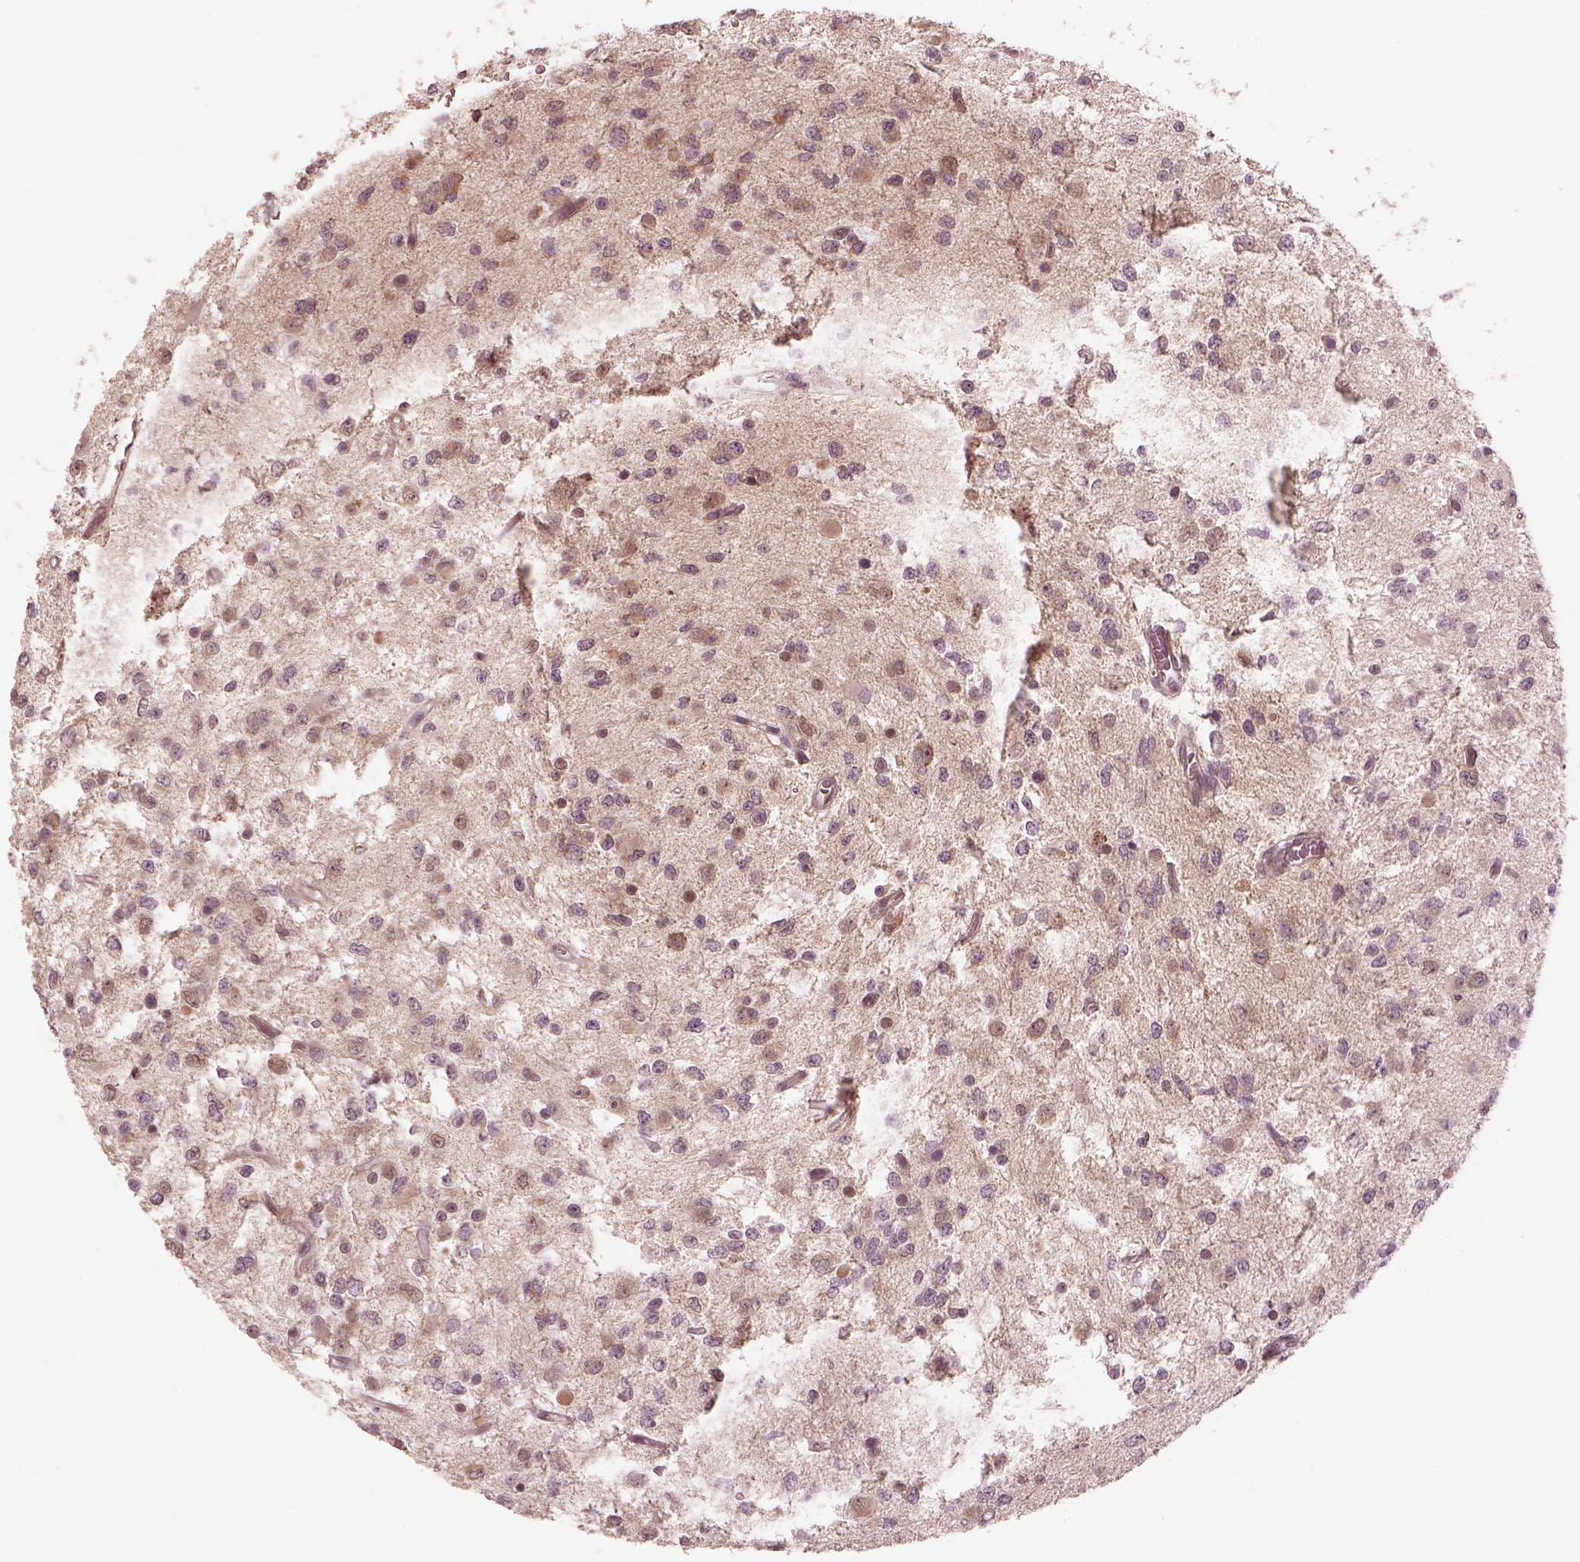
{"staining": {"intensity": "weak", "quantity": "<25%", "location": "cytoplasmic/membranous"}, "tissue": "glioma", "cell_type": "Tumor cells", "image_type": "cancer", "snomed": [{"axis": "morphology", "description": "Glioma, malignant, Low grade"}, {"axis": "topography", "description": "Brain"}], "caption": "A high-resolution photomicrograph shows IHC staining of malignant glioma (low-grade), which reveals no significant positivity in tumor cells. The staining is performed using DAB (3,3'-diaminobenzidine) brown chromogen with nuclei counter-stained in using hematoxylin.", "gene": "IQCB1", "patient": {"sex": "female", "age": 45}}